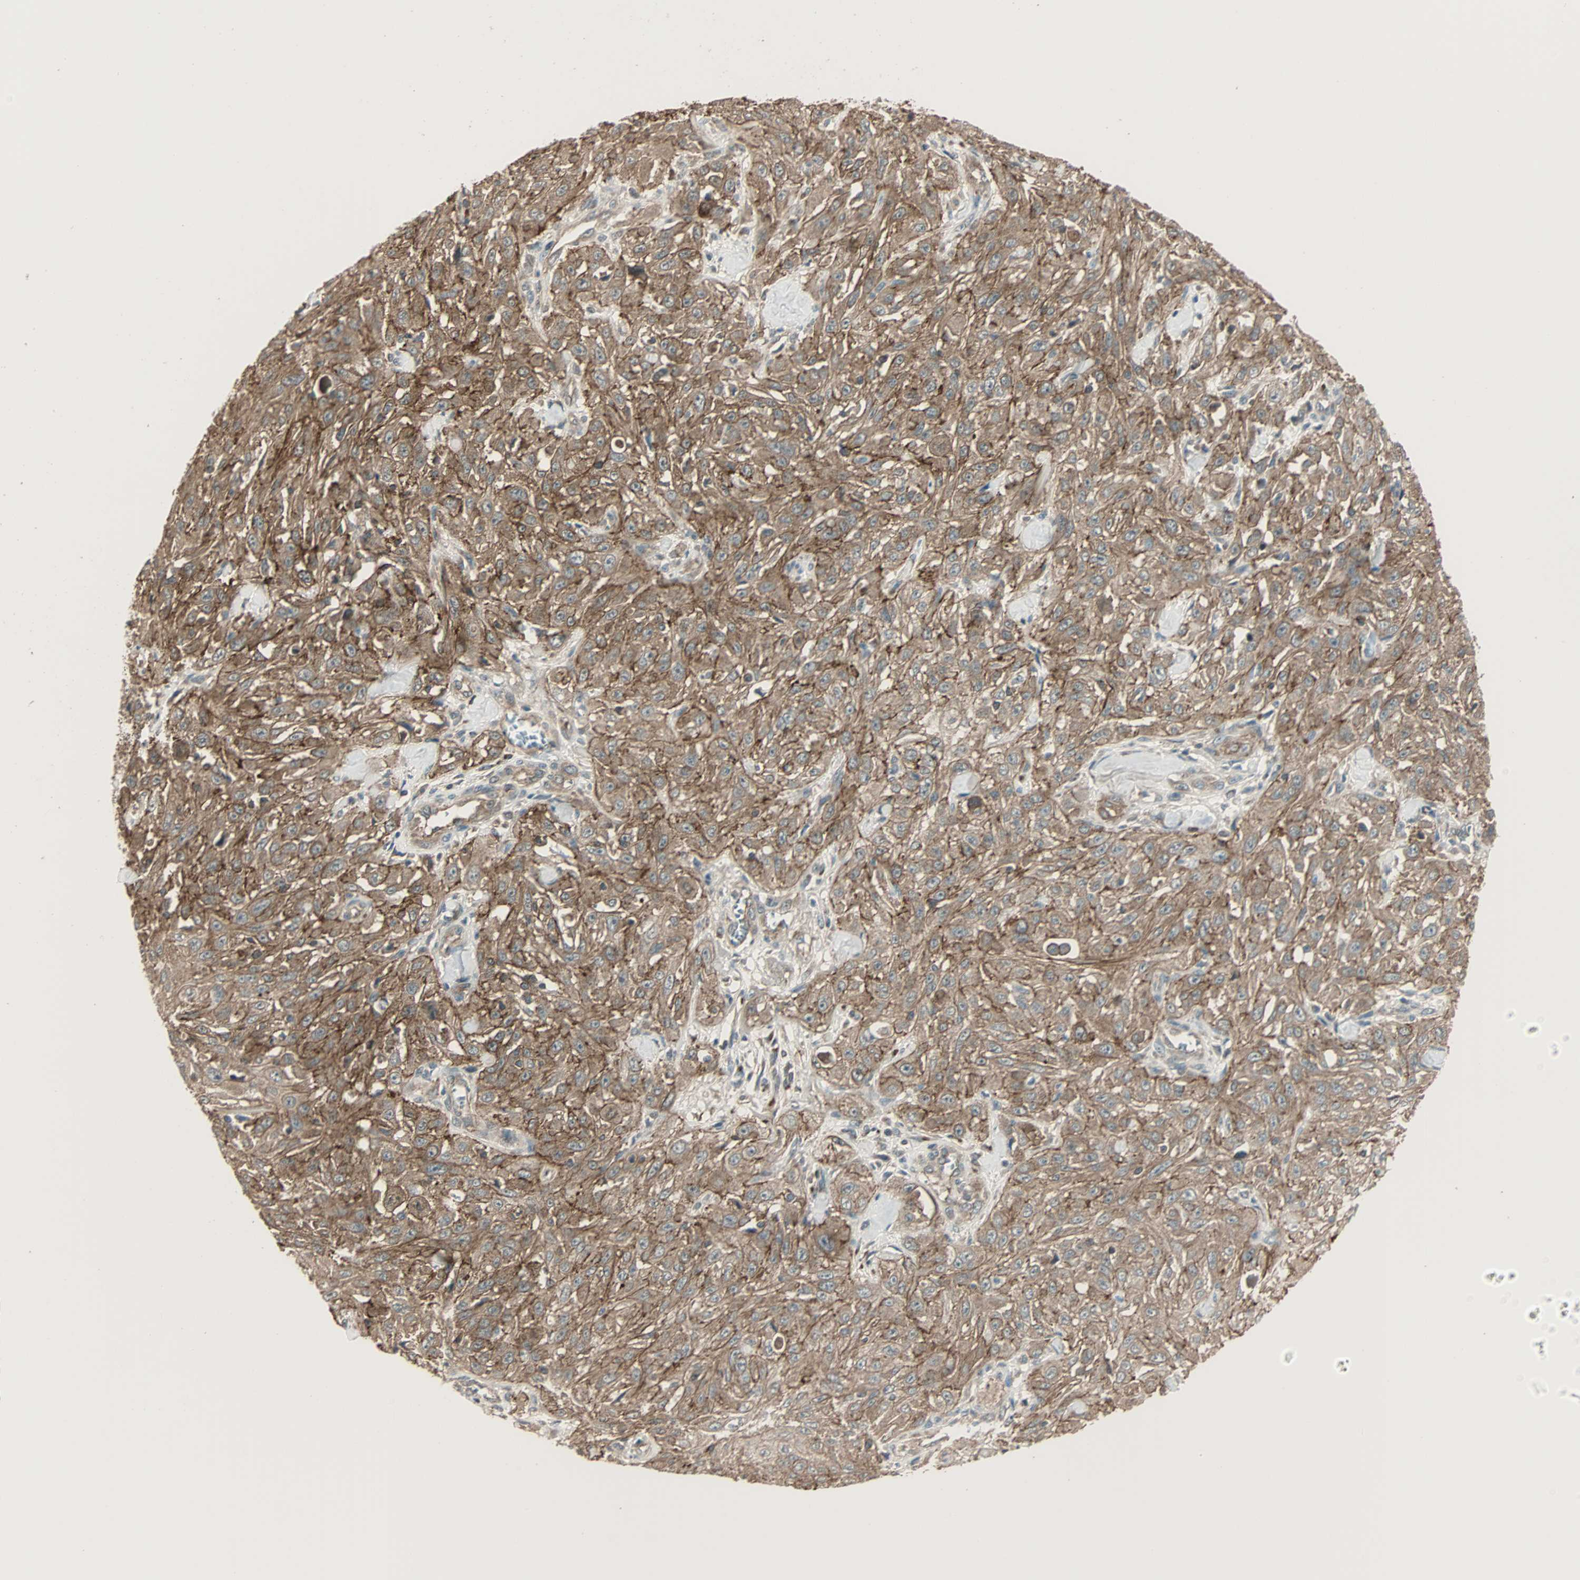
{"staining": {"intensity": "moderate", "quantity": ">75%", "location": "cytoplasmic/membranous"}, "tissue": "skin cancer", "cell_type": "Tumor cells", "image_type": "cancer", "snomed": [{"axis": "morphology", "description": "Squamous cell carcinoma, NOS"}, {"axis": "morphology", "description": "Squamous cell carcinoma, metastatic, NOS"}, {"axis": "topography", "description": "Skin"}, {"axis": "topography", "description": "Lymph node"}], "caption": "Metastatic squamous cell carcinoma (skin) stained with a protein marker displays moderate staining in tumor cells.", "gene": "MAP3K21", "patient": {"sex": "male", "age": 75}}